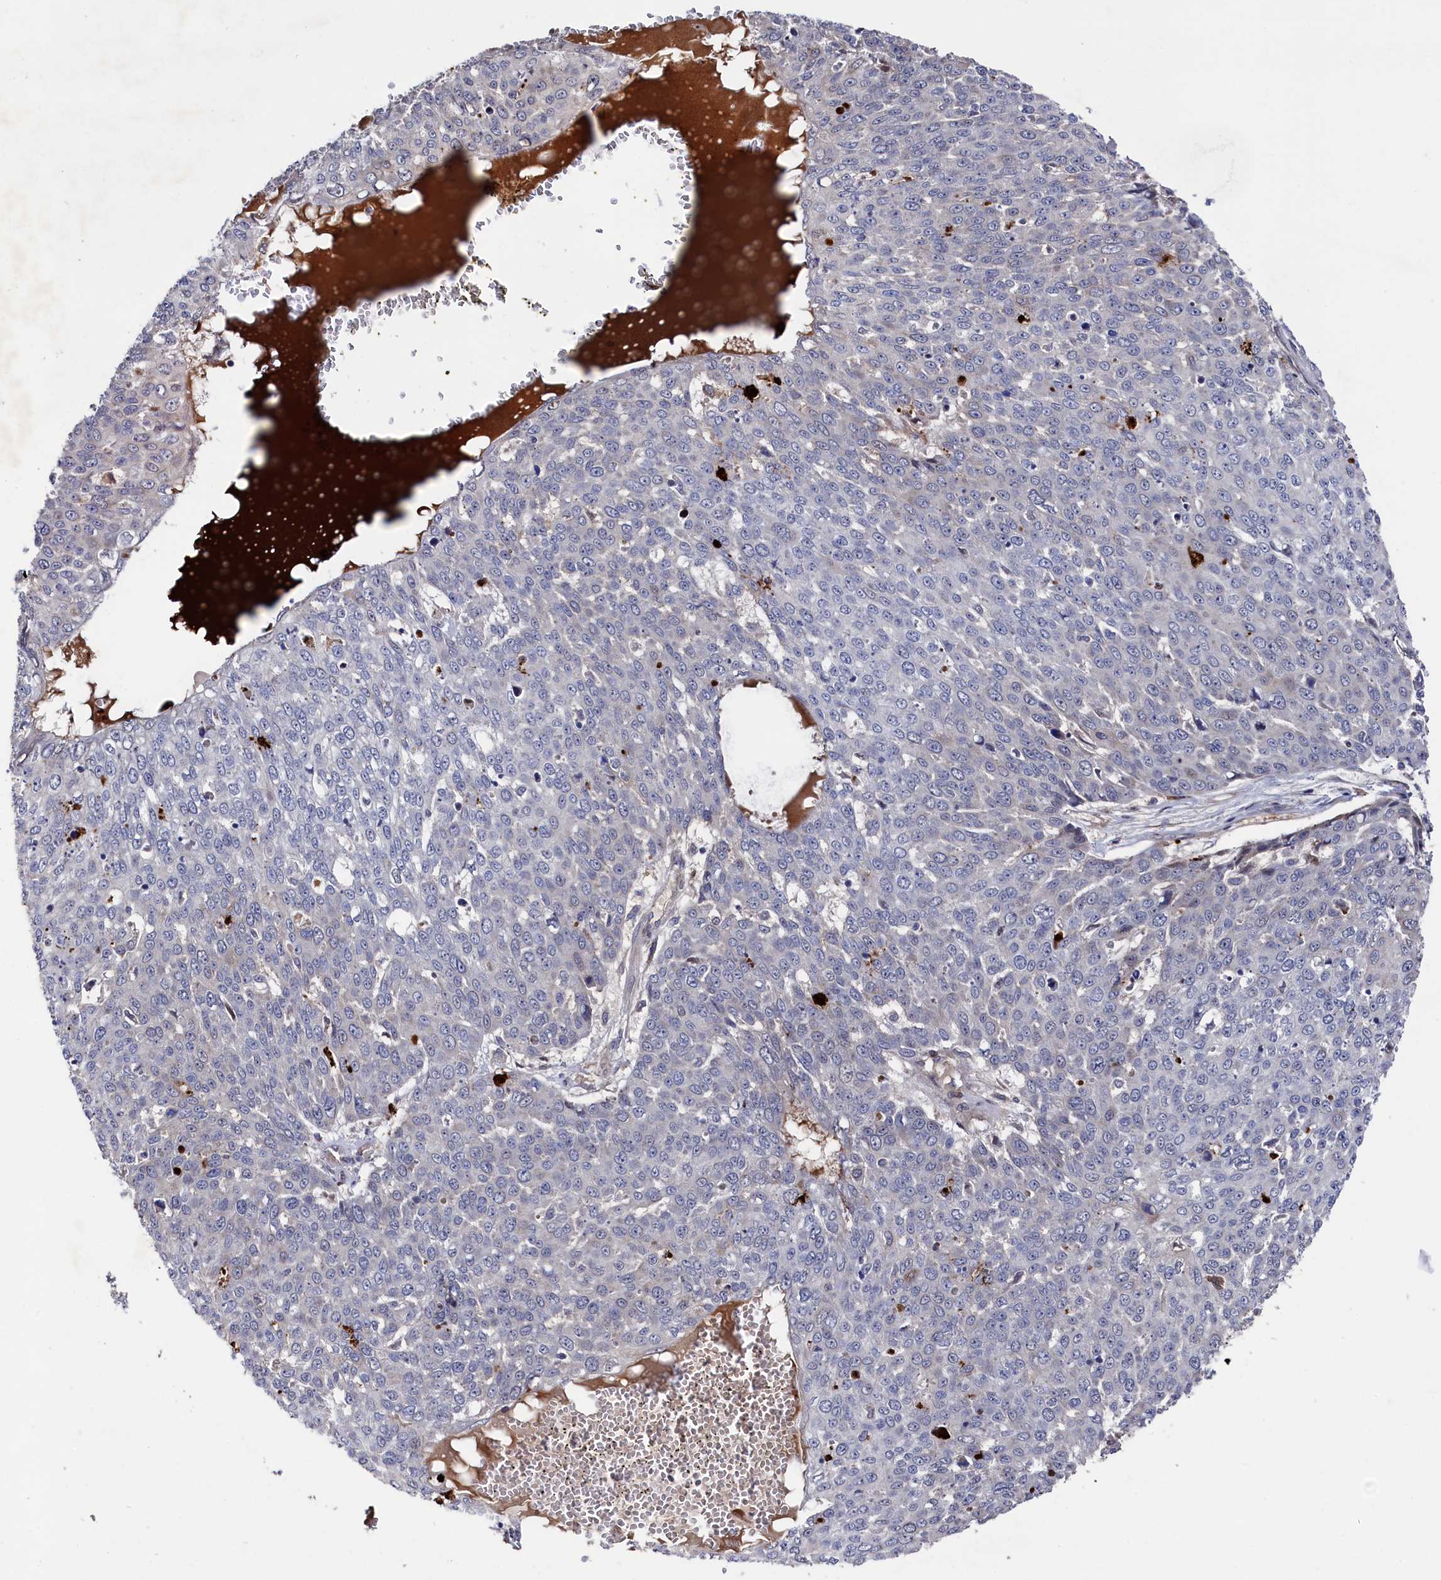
{"staining": {"intensity": "negative", "quantity": "none", "location": "none"}, "tissue": "skin cancer", "cell_type": "Tumor cells", "image_type": "cancer", "snomed": [{"axis": "morphology", "description": "Squamous cell carcinoma, NOS"}, {"axis": "topography", "description": "Skin"}], "caption": "Squamous cell carcinoma (skin) stained for a protein using immunohistochemistry (IHC) shows no staining tumor cells.", "gene": "ZNF891", "patient": {"sex": "male", "age": 71}}